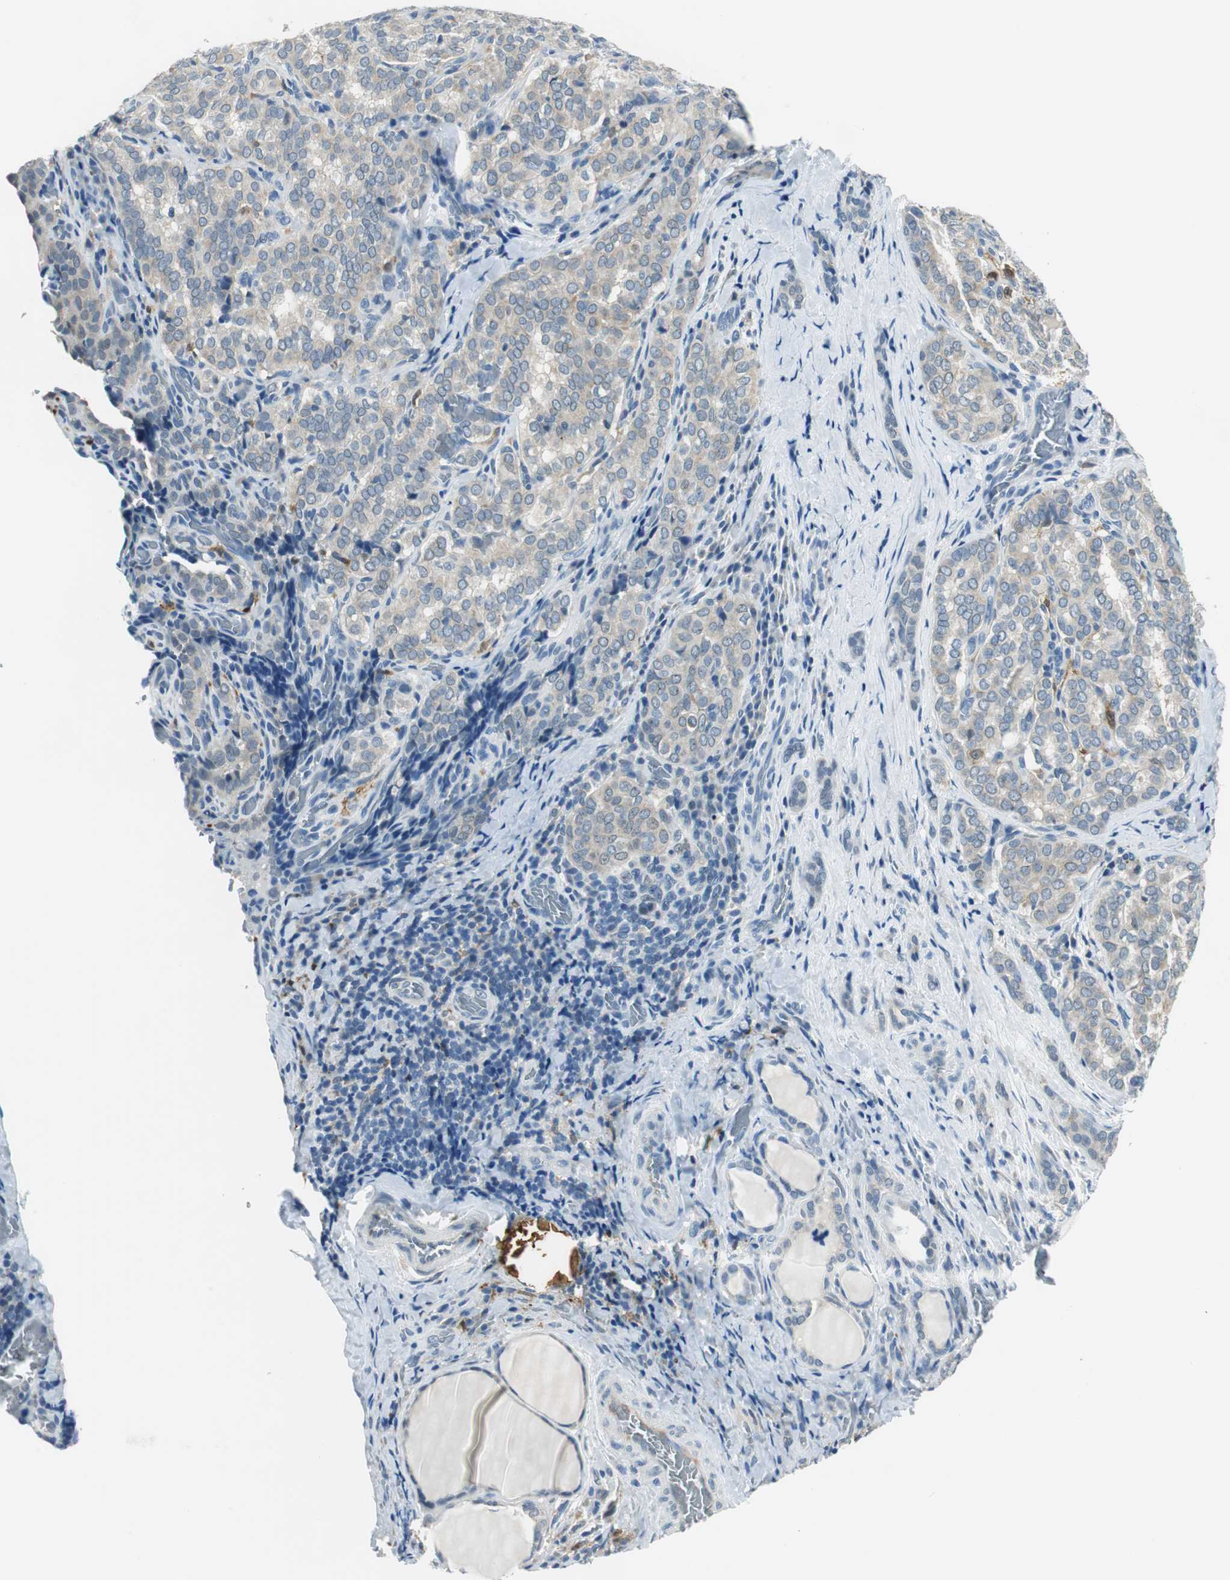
{"staining": {"intensity": "weak", "quantity": "<25%", "location": "cytoplasmic/membranous"}, "tissue": "thyroid cancer", "cell_type": "Tumor cells", "image_type": "cancer", "snomed": [{"axis": "morphology", "description": "Papillary adenocarcinoma, NOS"}, {"axis": "topography", "description": "Thyroid gland"}], "caption": "Protein analysis of thyroid papillary adenocarcinoma reveals no significant expression in tumor cells.", "gene": "ME1", "patient": {"sex": "female", "age": 30}}